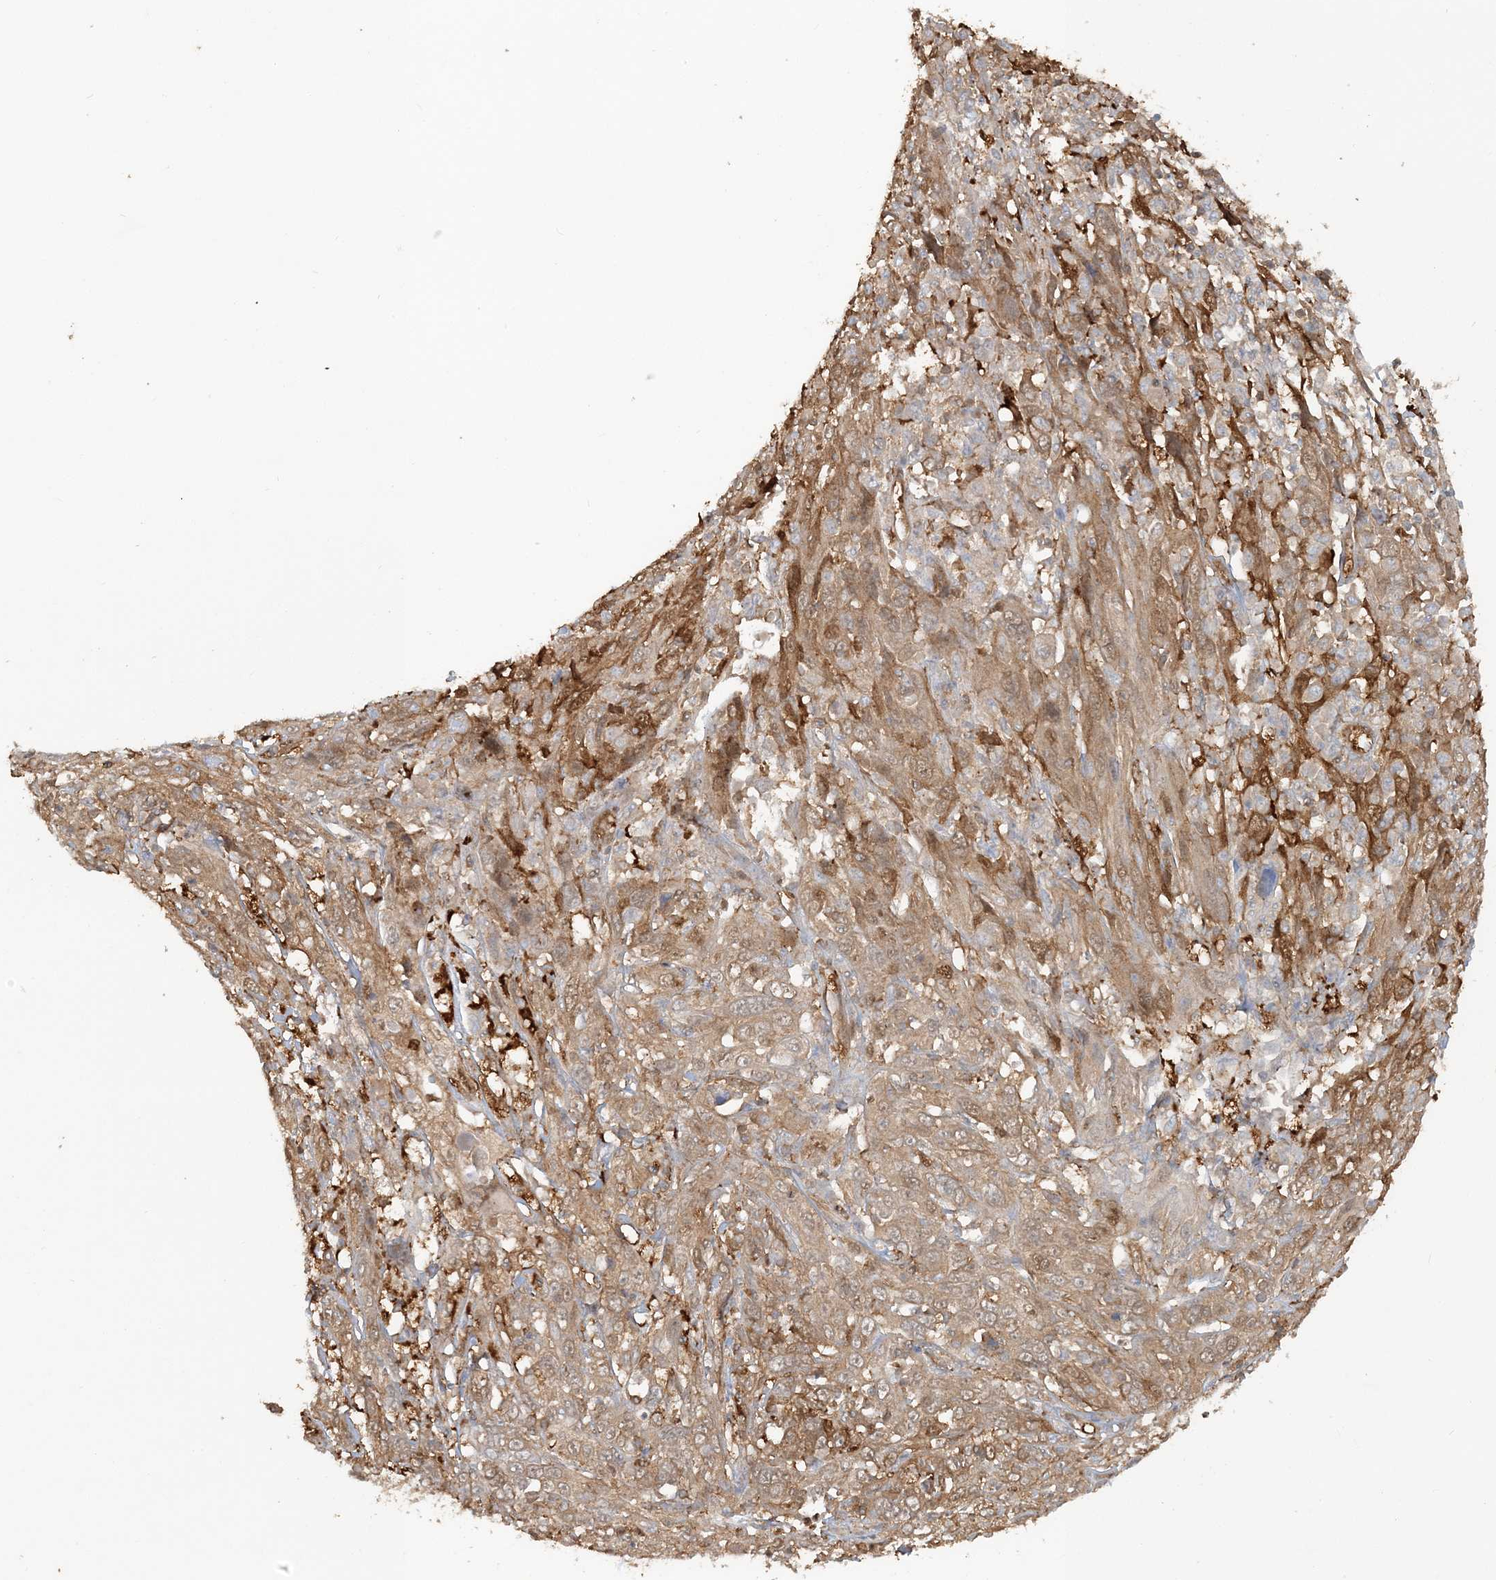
{"staining": {"intensity": "weak", "quantity": "25%-75%", "location": "cytoplasmic/membranous"}, "tissue": "cervical cancer", "cell_type": "Tumor cells", "image_type": "cancer", "snomed": [{"axis": "morphology", "description": "Squamous cell carcinoma, NOS"}, {"axis": "topography", "description": "Cervix"}], "caption": "A low amount of weak cytoplasmic/membranous staining is present in about 25%-75% of tumor cells in cervical squamous cell carcinoma tissue.", "gene": "DSTN", "patient": {"sex": "female", "age": 46}}